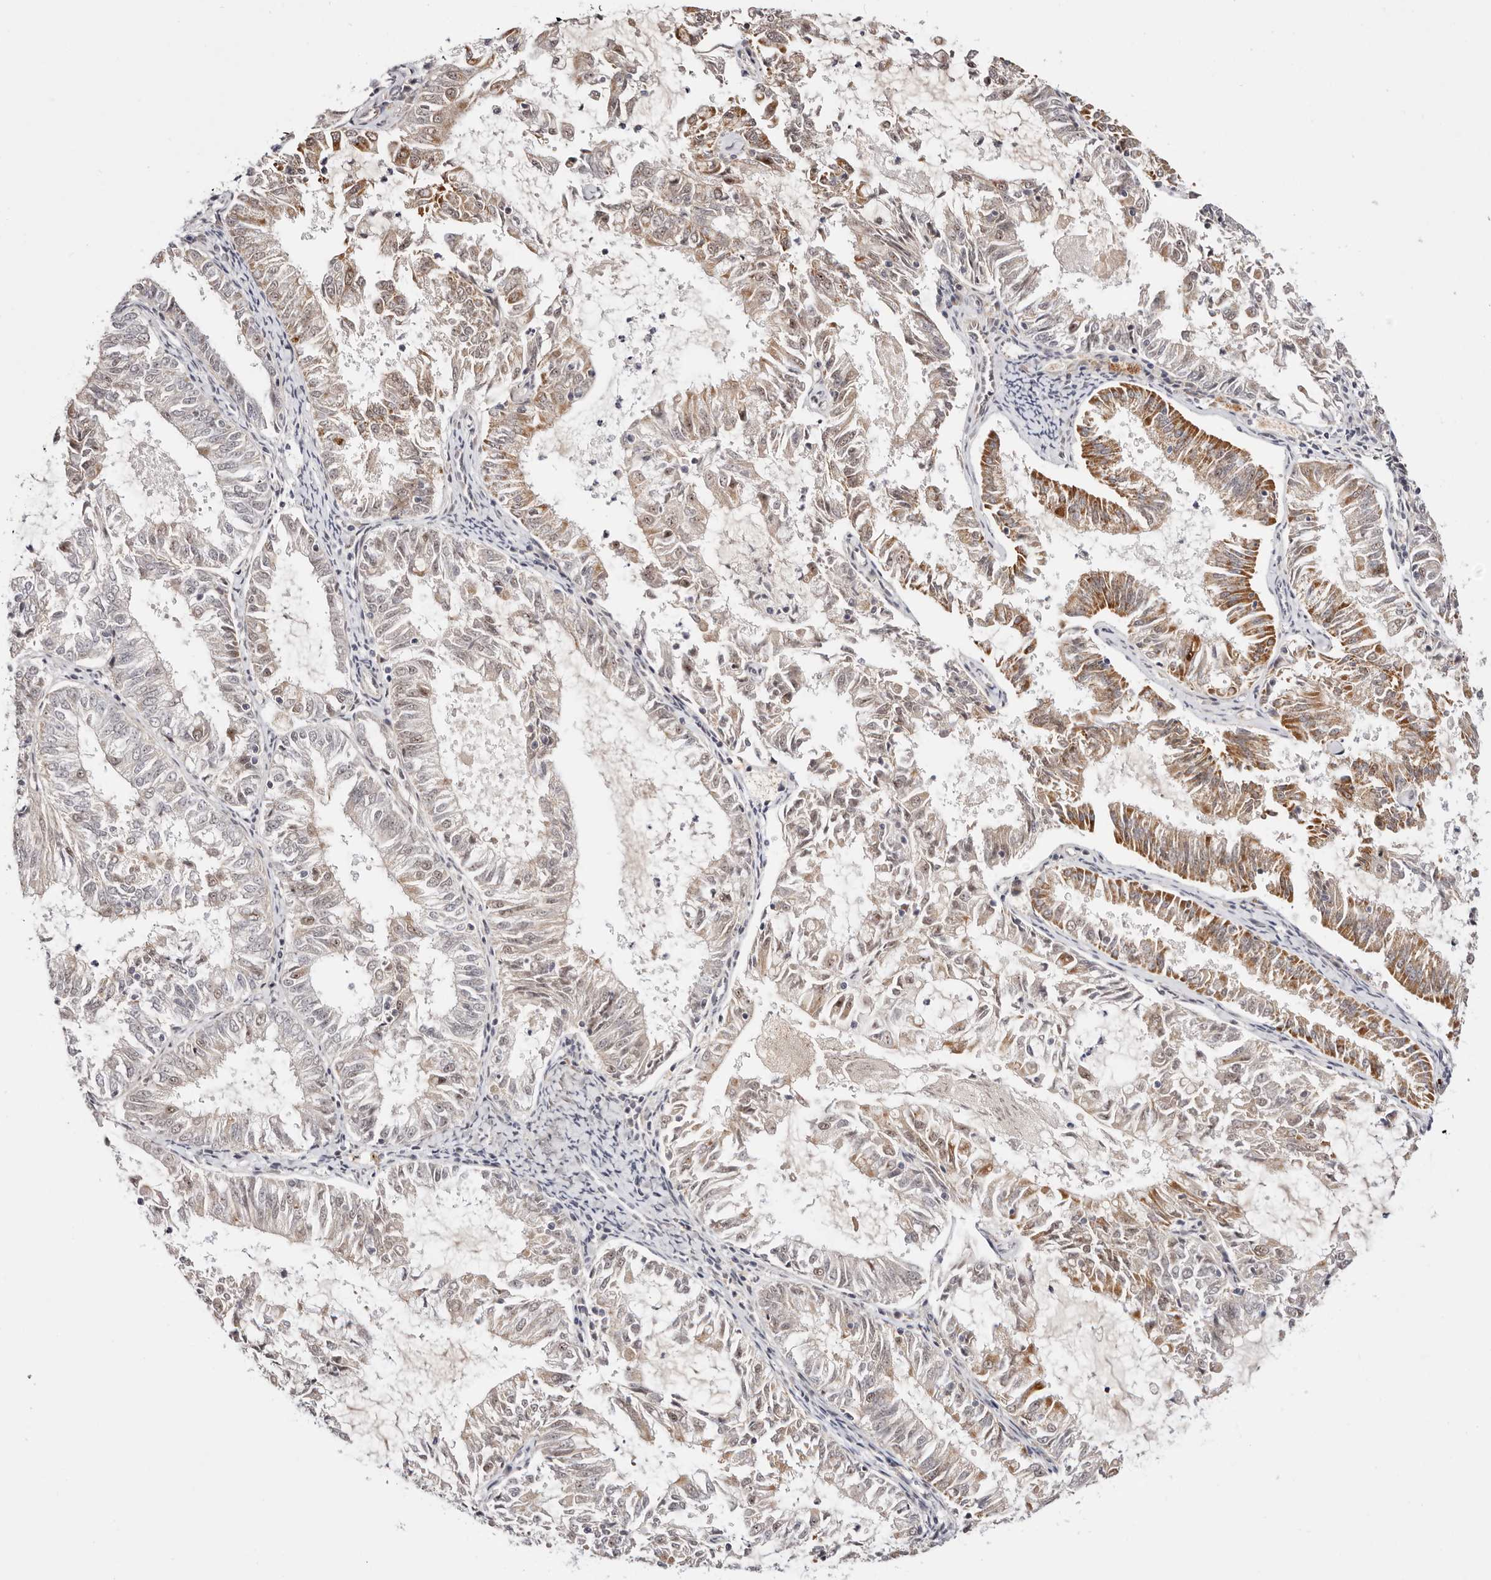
{"staining": {"intensity": "moderate", "quantity": "<25%", "location": "cytoplasmic/membranous"}, "tissue": "endometrial cancer", "cell_type": "Tumor cells", "image_type": "cancer", "snomed": [{"axis": "morphology", "description": "Adenocarcinoma, NOS"}, {"axis": "topography", "description": "Endometrium"}], "caption": "Endometrial cancer (adenocarcinoma) tissue shows moderate cytoplasmic/membranous positivity in about <25% of tumor cells", "gene": "WRN", "patient": {"sex": "female", "age": 57}}